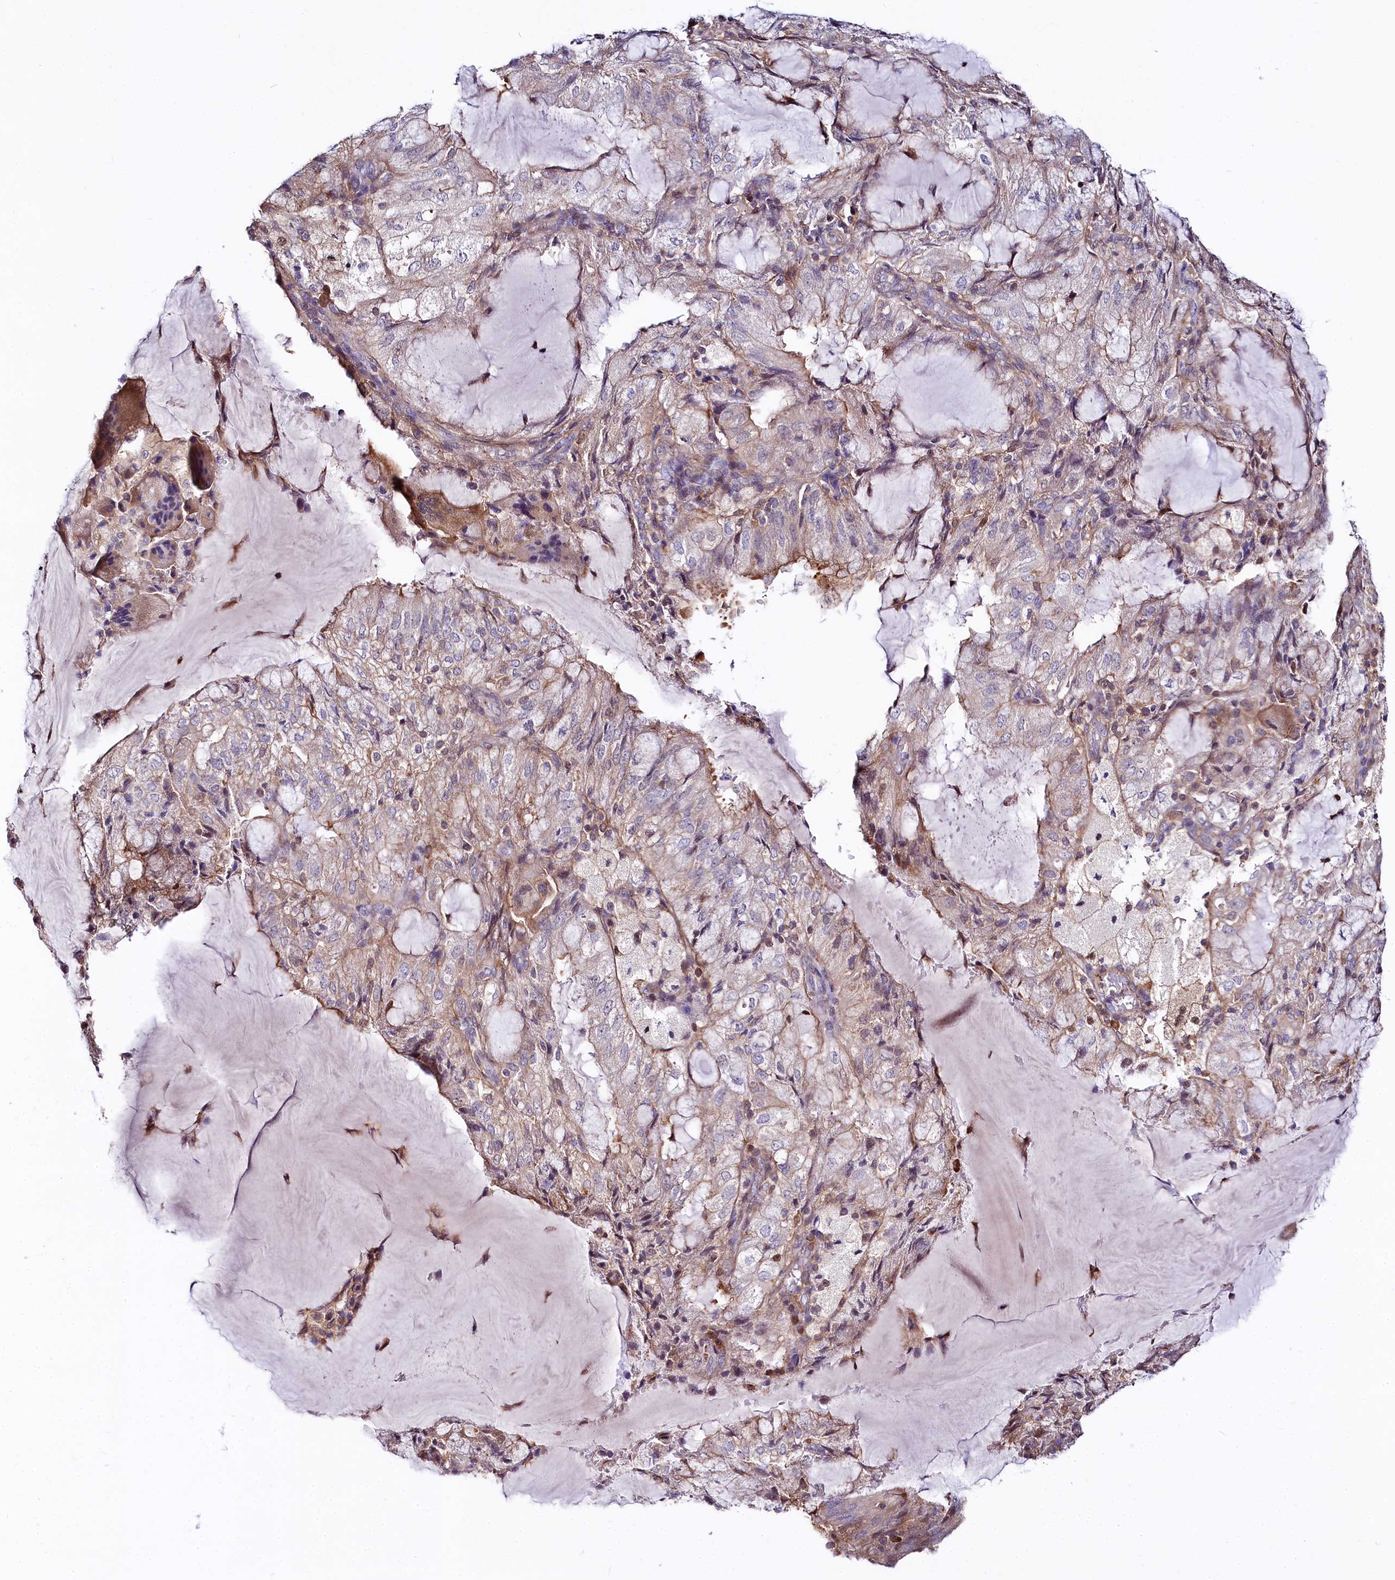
{"staining": {"intensity": "weak", "quantity": "25%-75%", "location": "cytoplasmic/membranous"}, "tissue": "endometrial cancer", "cell_type": "Tumor cells", "image_type": "cancer", "snomed": [{"axis": "morphology", "description": "Adenocarcinoma, NOS"}, {"axis": "topography", "description": "Endometrium"}], "caption": "Immunohistochemical staining of endometrial cancer demonstrates weak cytoplasmic/membranous protein expression in approximately 25%-75% of tumor cells.", "gene": "FCHSD2", "patient": {"sex": "female", "age": 81}}